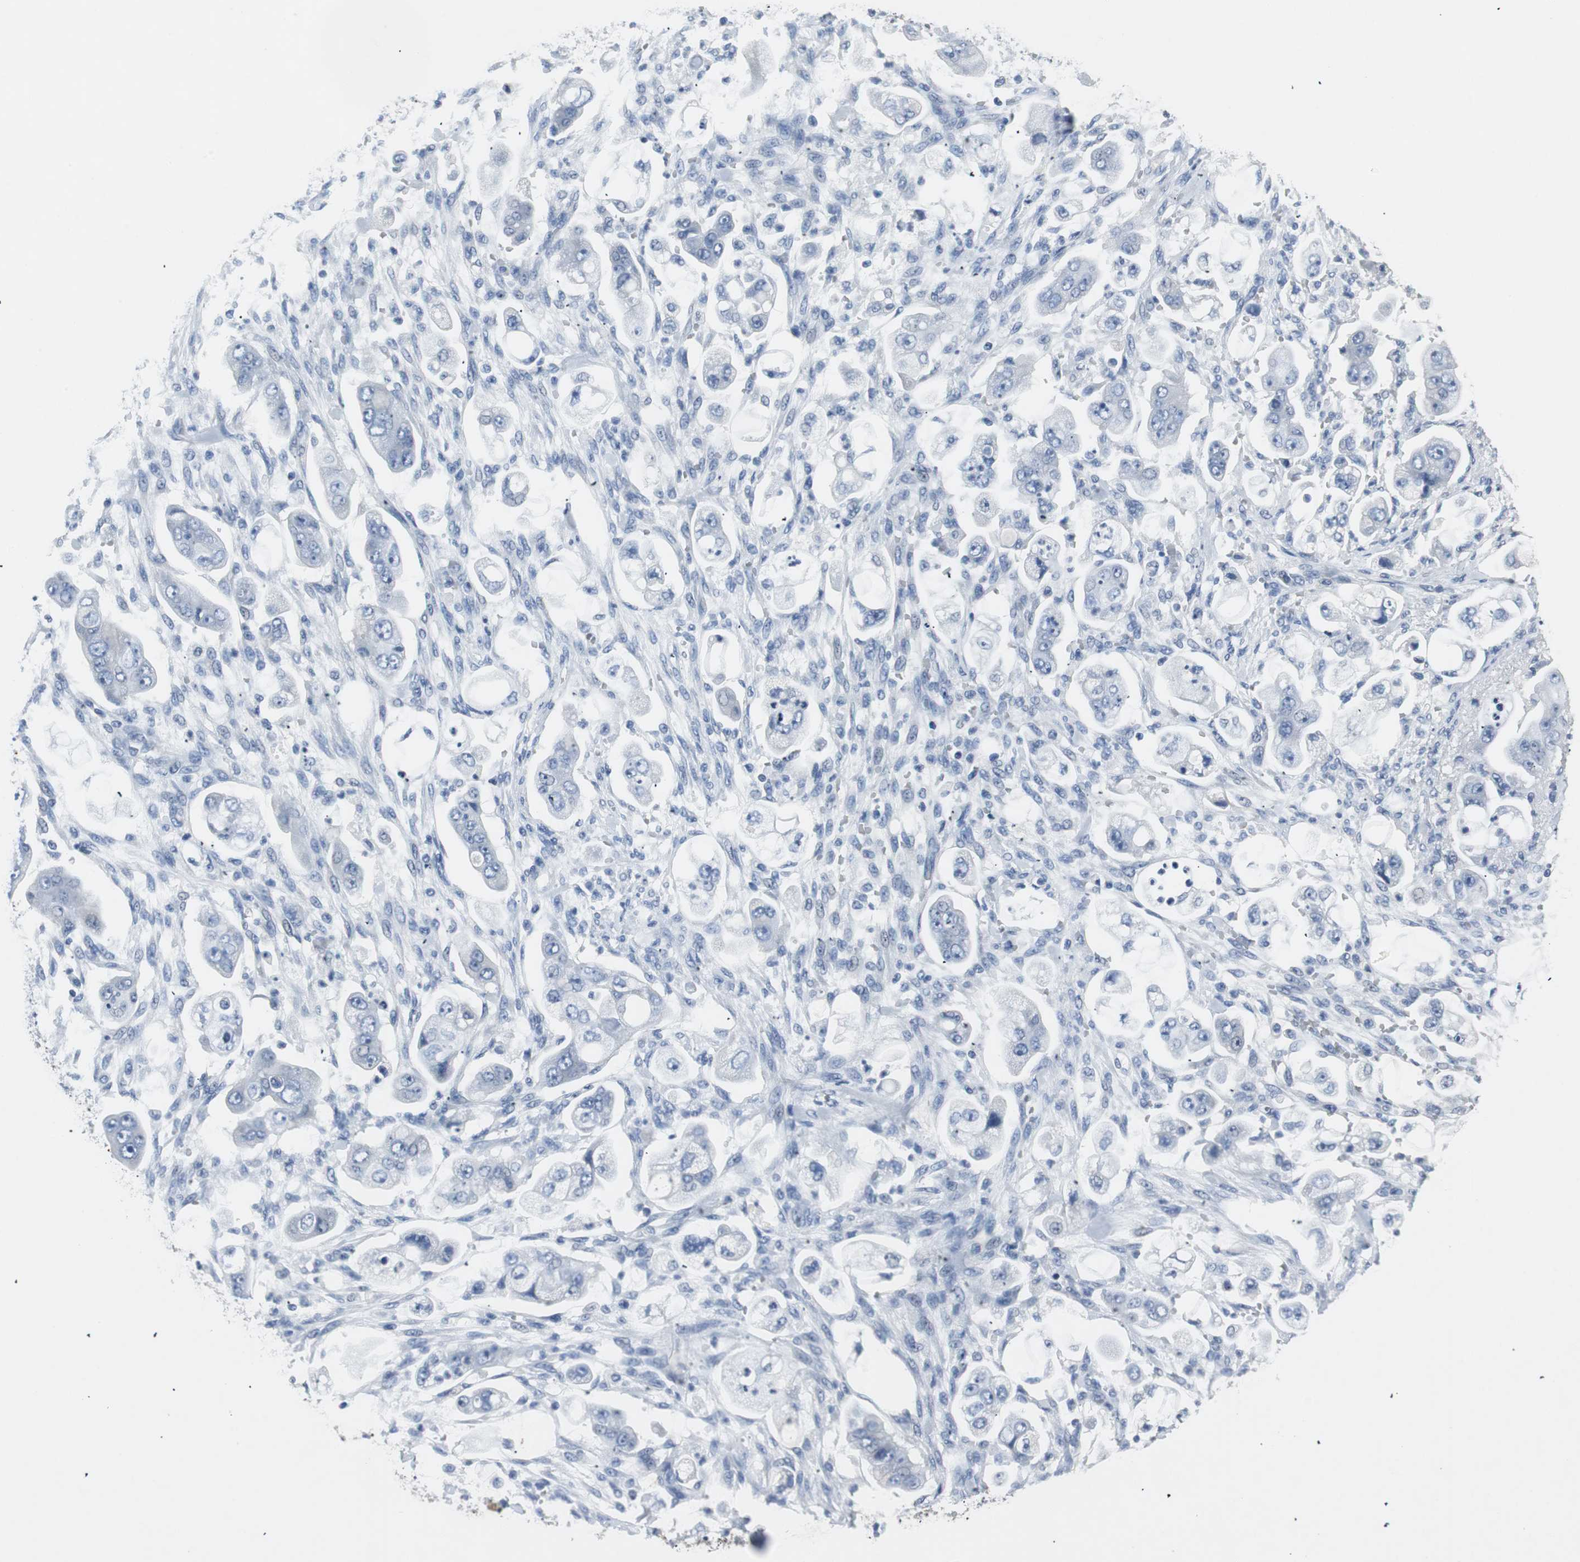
{"staining": {"intensity": "negative", "quantity": "none", "location": "none"}, "tissue": "stomach cancer", "cell_type": "Tumor cells", "image_type": "cancer", "snomed": [{"axis": "morphology", "description": "Adenocarcinoma, NOS"}, {"axis": "topography", "description": "Stomach"}], "caption": "Tumor cells show no significant staining in stomach adenocarcinoma. Brightfield microscopy of immunohistochemistry stained with DAB (3,3'-diaminobenzidine) (brown) and hematoxylin (blue), captured at high magnification.", "gene": "LRP2", "patient": {"sex": "male", "age": 62}}